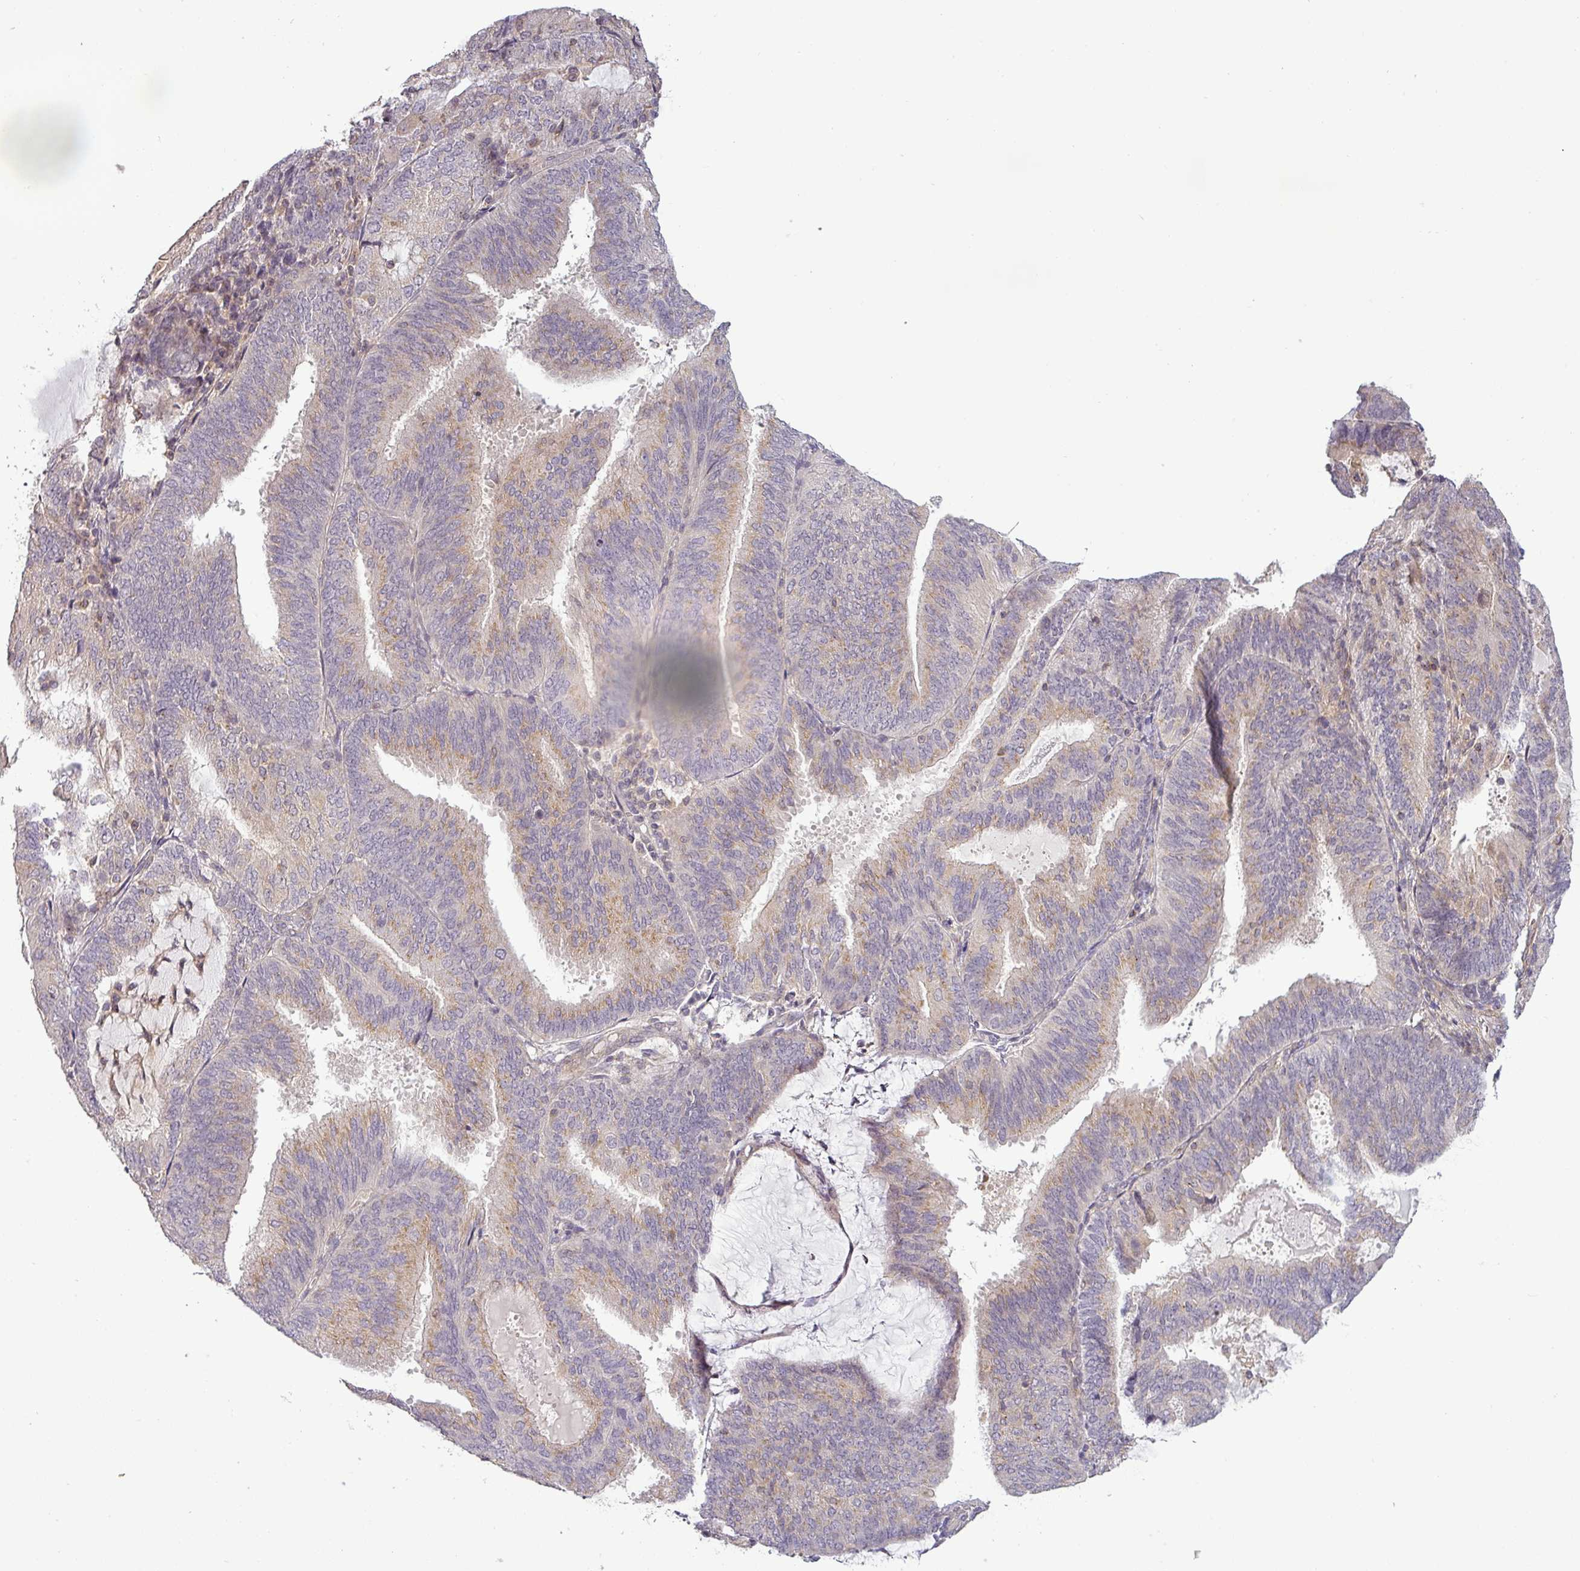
{"staining": {"intensity": "moderate", "quantity": "<25%", "location": "cytoplasmic/membranous"}, "tissue": "endometrial cancer", "cell_type": "Tumor cells", "image_type": "cancer", "snomed": [{"axis": "morphology", "description": "Adenocarcinoma, NOS"}, {"axis": "topography", "description": "Endometrium"}], "caption": "Endometrial cancer stained for a protein (brown) demonstrates moderate cytoplasmic/membranous positive positivity in approximately <25% of tumor cells.", "gene": "NIN", "patient": {"sex": "female", "age": 81}}